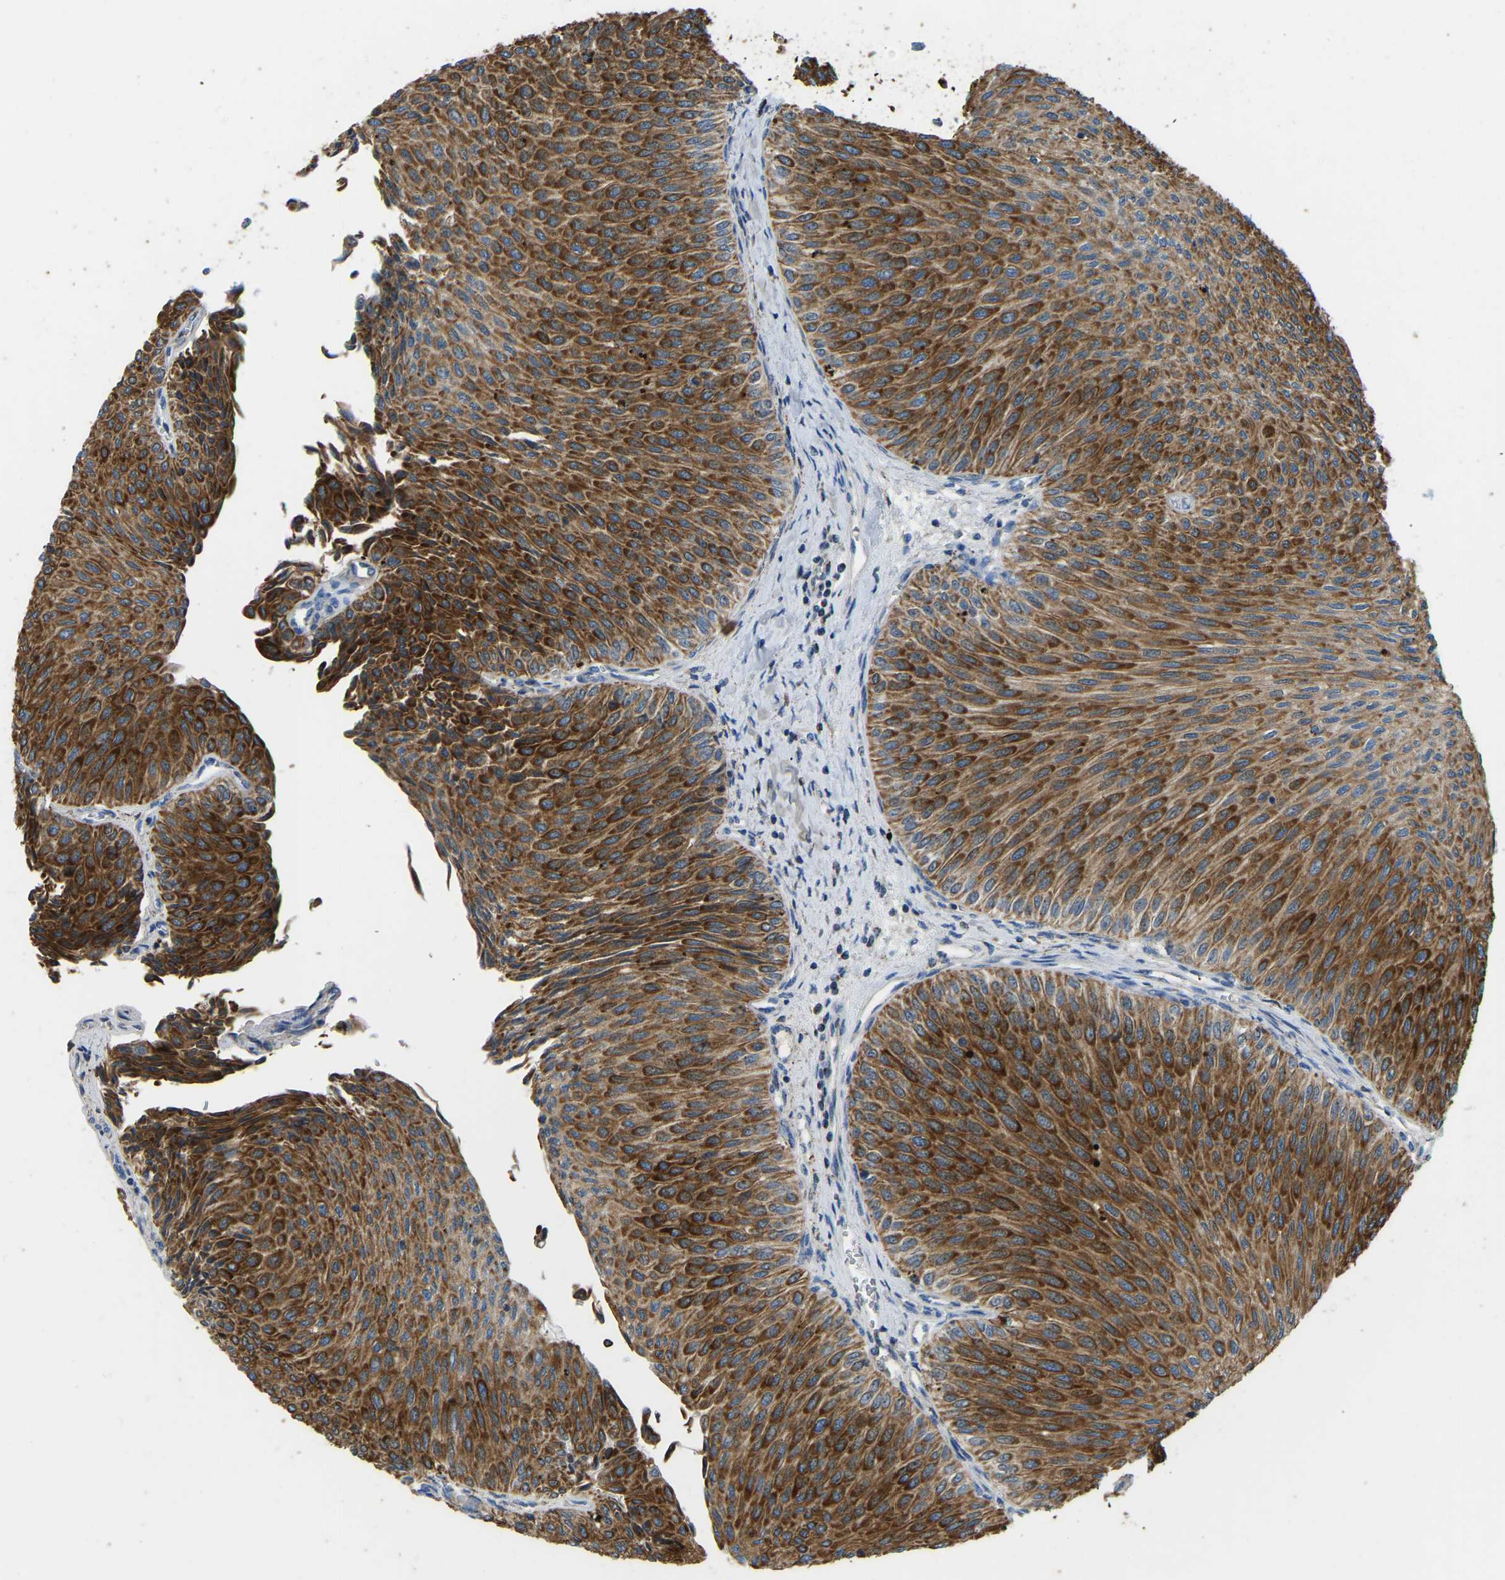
{"staining": {"intensity": "strong", "quantity": ">75%", "location": "cytoplasmic/membranous"}, "tissue": "urothelial cancer", "cell_type": "Tumor cells", "image_type": "cancer", "snomed": [{"axis": "morphology", "description": "Urothelial carcinoma, Low grade"}, {"axis": "topography", "description": "Urinary bladder"}], "caption": "Urothelial cancer stained with DAB (3,3'-diaminobenzidine) immunohistochemistry reveals high levels of strong cytoplasmic/membranous expression in approximately >75% of tumor cells.", "gene": "ZNF200", "patient": {"sex": "male", "age": 78}}